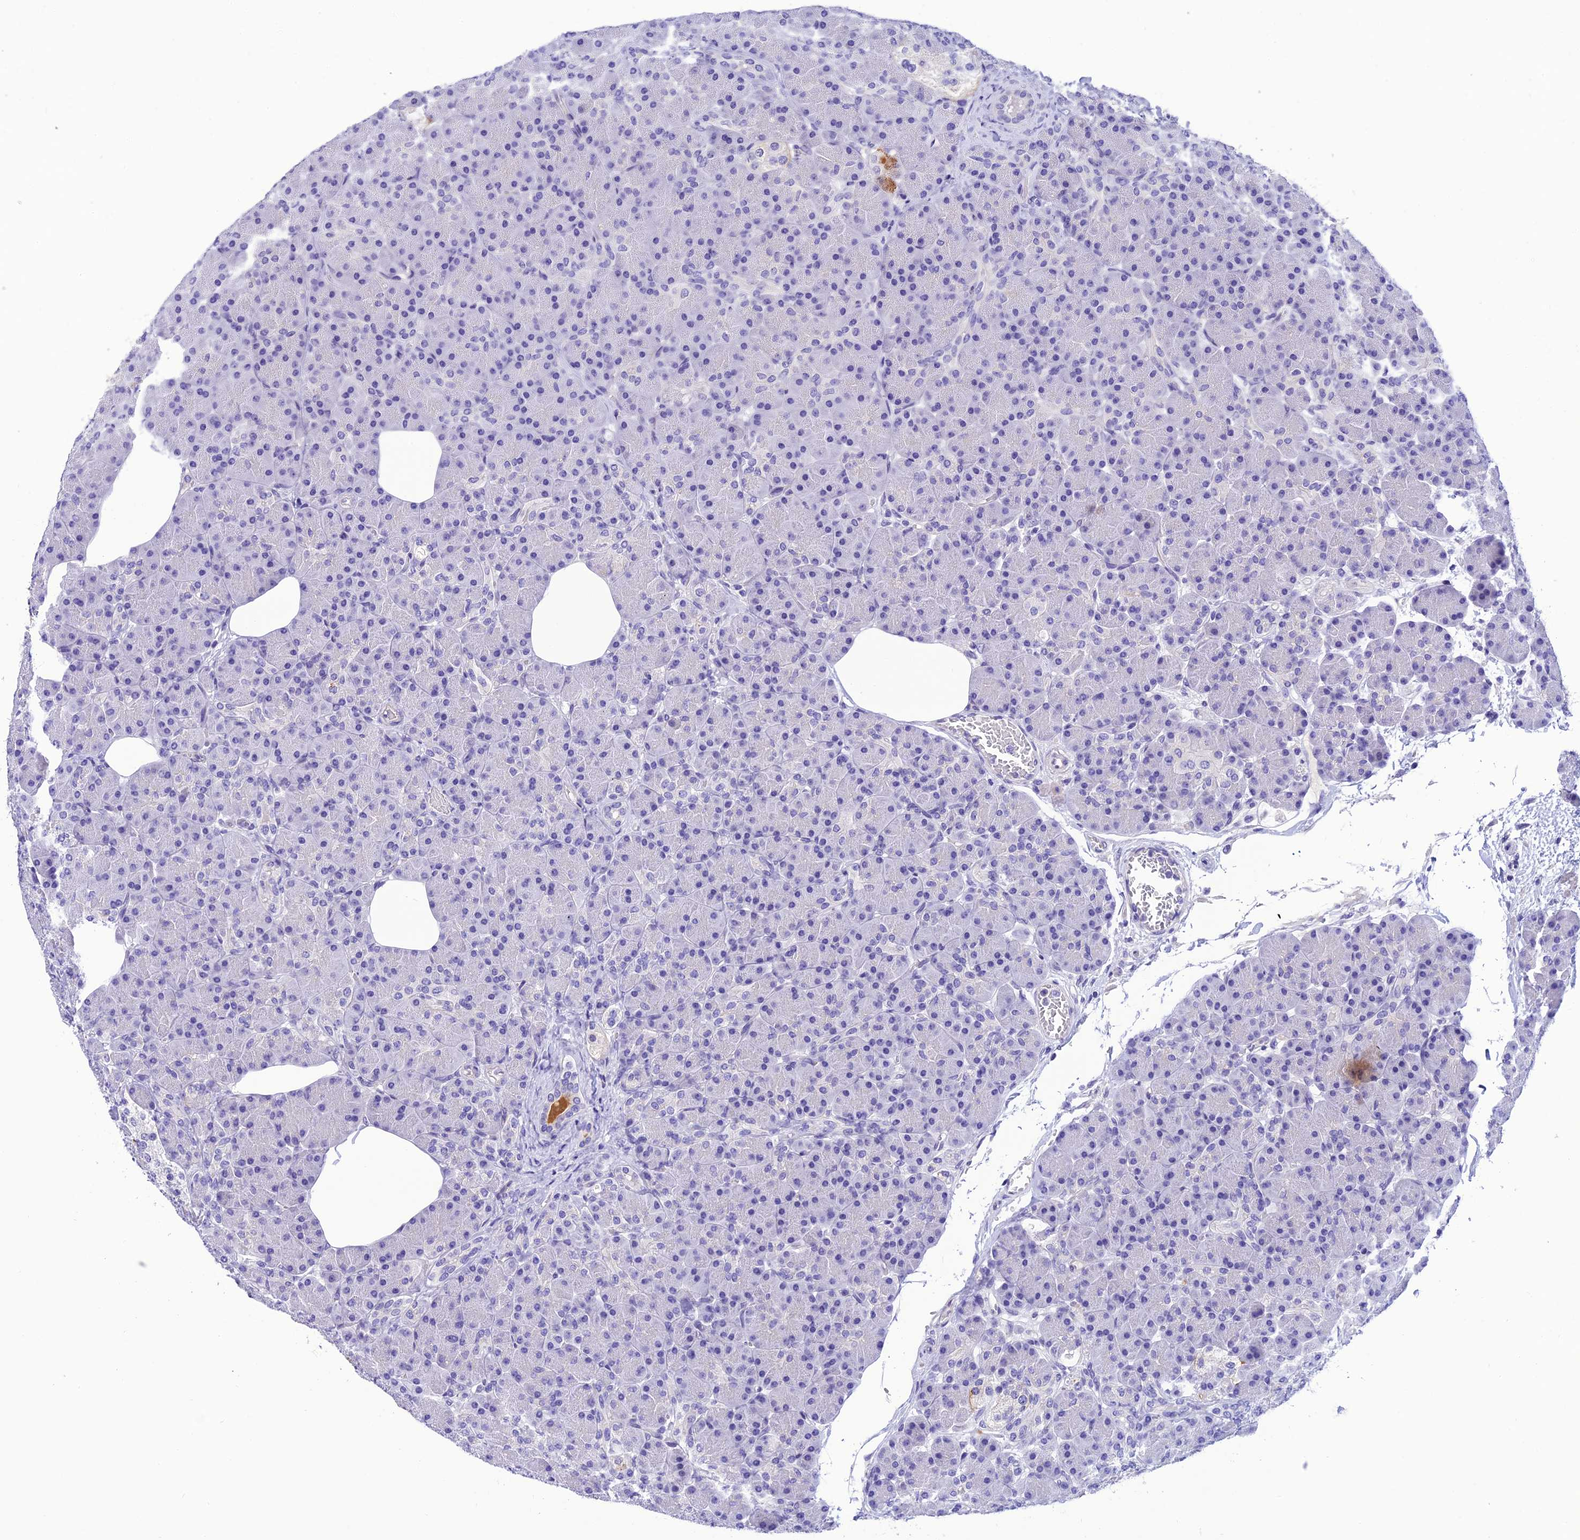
{"staining": {"intensity": "negative", "quantity": "none", "location": "none"}, "tissue": "pancreas", "cell_type": "Exocrine glandular cells", "image_type": "normal", "snomed": [{"axis": "morphology", "description": "Normal tissue, NOS"}, {"axis": "topography", "description": "Pancreas"}], "caption": "Human pancreas stained for a protein using immunohistochemistry reveals no expression in exocrine glandular cells.", "gene": "C17orf67", "patient": {"sex": "female", "age": 43}}